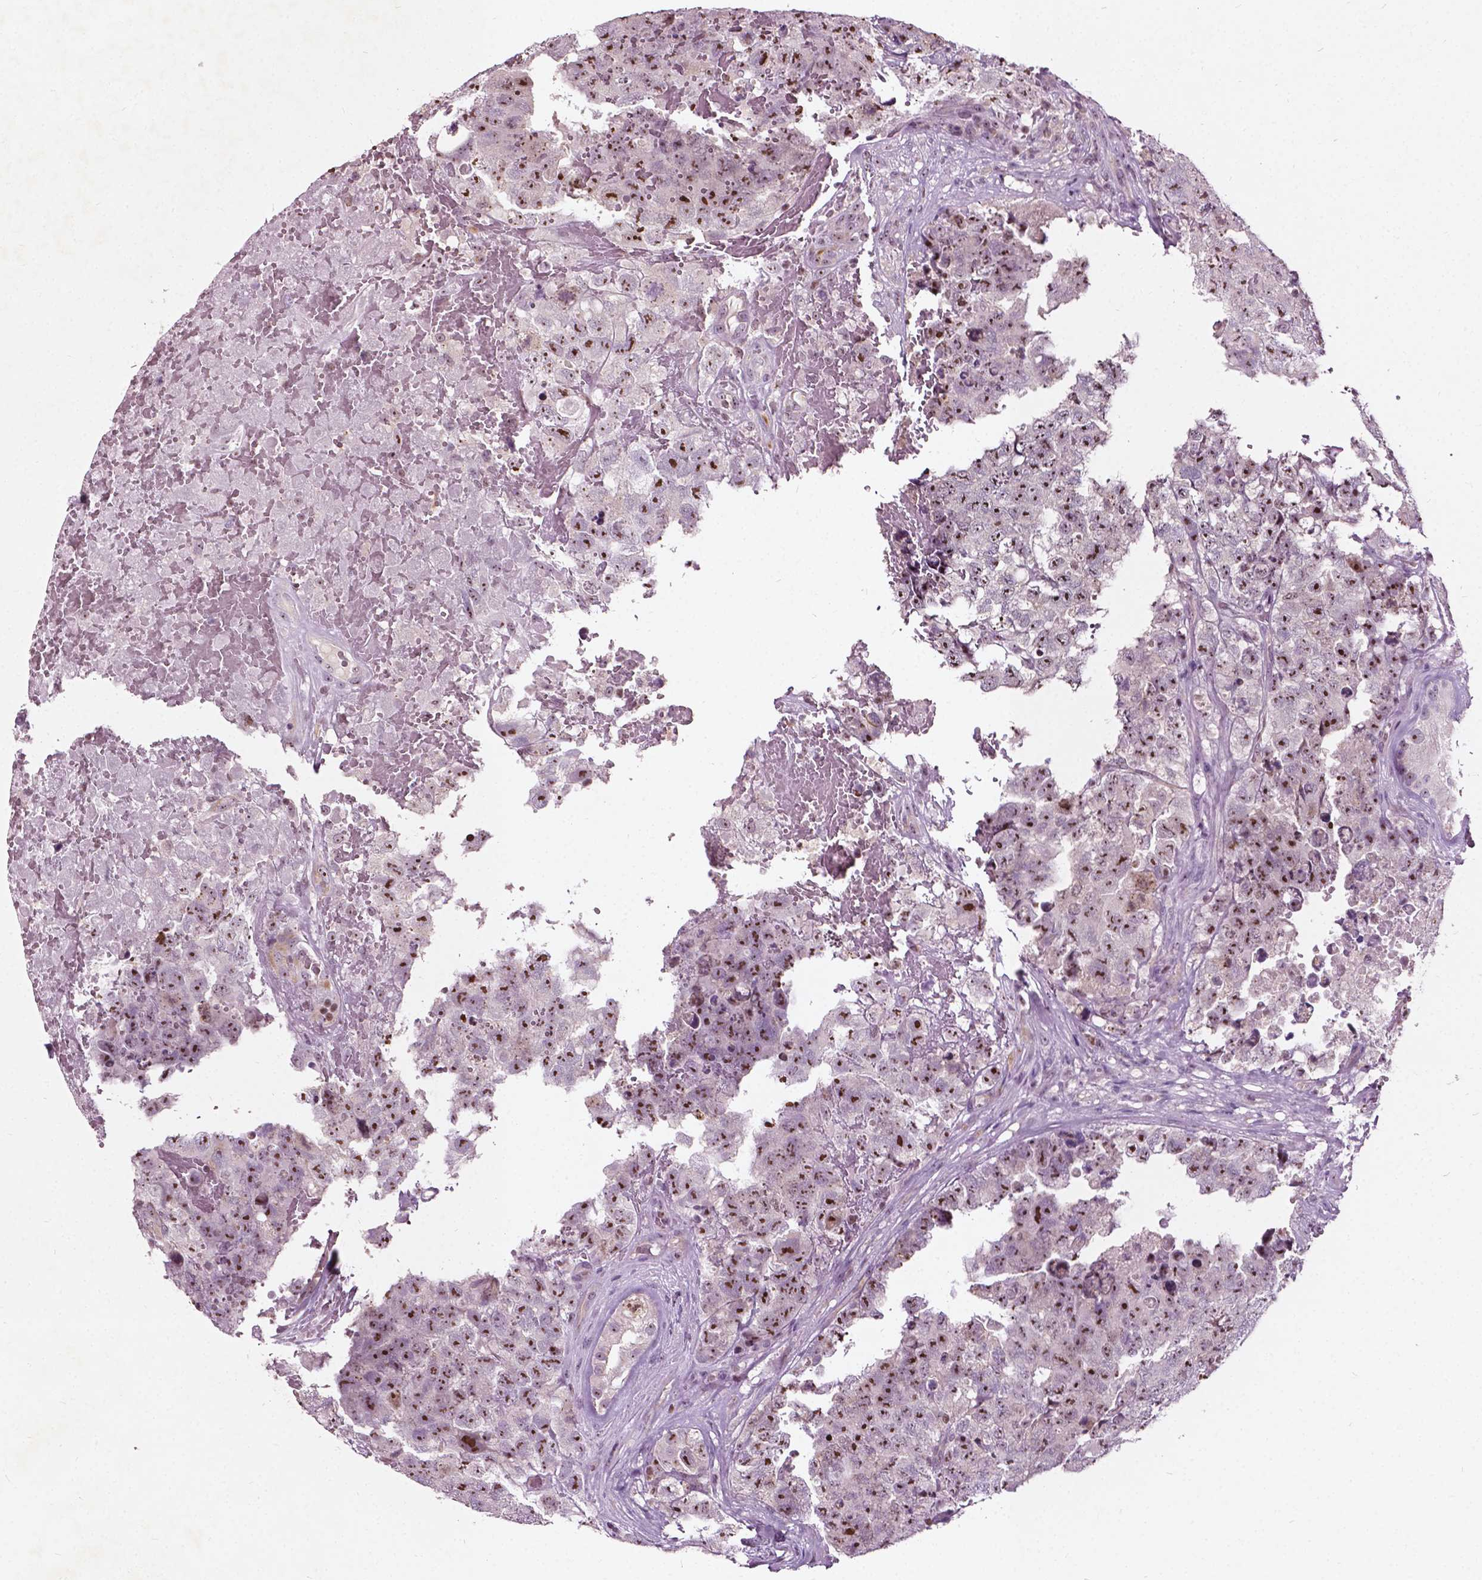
{"staining": {"intensity": "moderate", "quantity": ">75%", "location": "nuclear"}, "tissue": "testis cancer", "cell_type": "Tumor cells", "image_type": "cancer", "snomed": [{"axis": "morphology", "description": "Carcinoma, Embryonal, NOS"}, {"axis": "topography", "description": "Testis"}], "caption": "Immunohistochemical staining of testis embryonal carcinoma shows moderate nuclear protein positivity in about >75% of tumor cells.", "gene": "ODF3L2", "patient": {"sex": "male", "age": 18}}